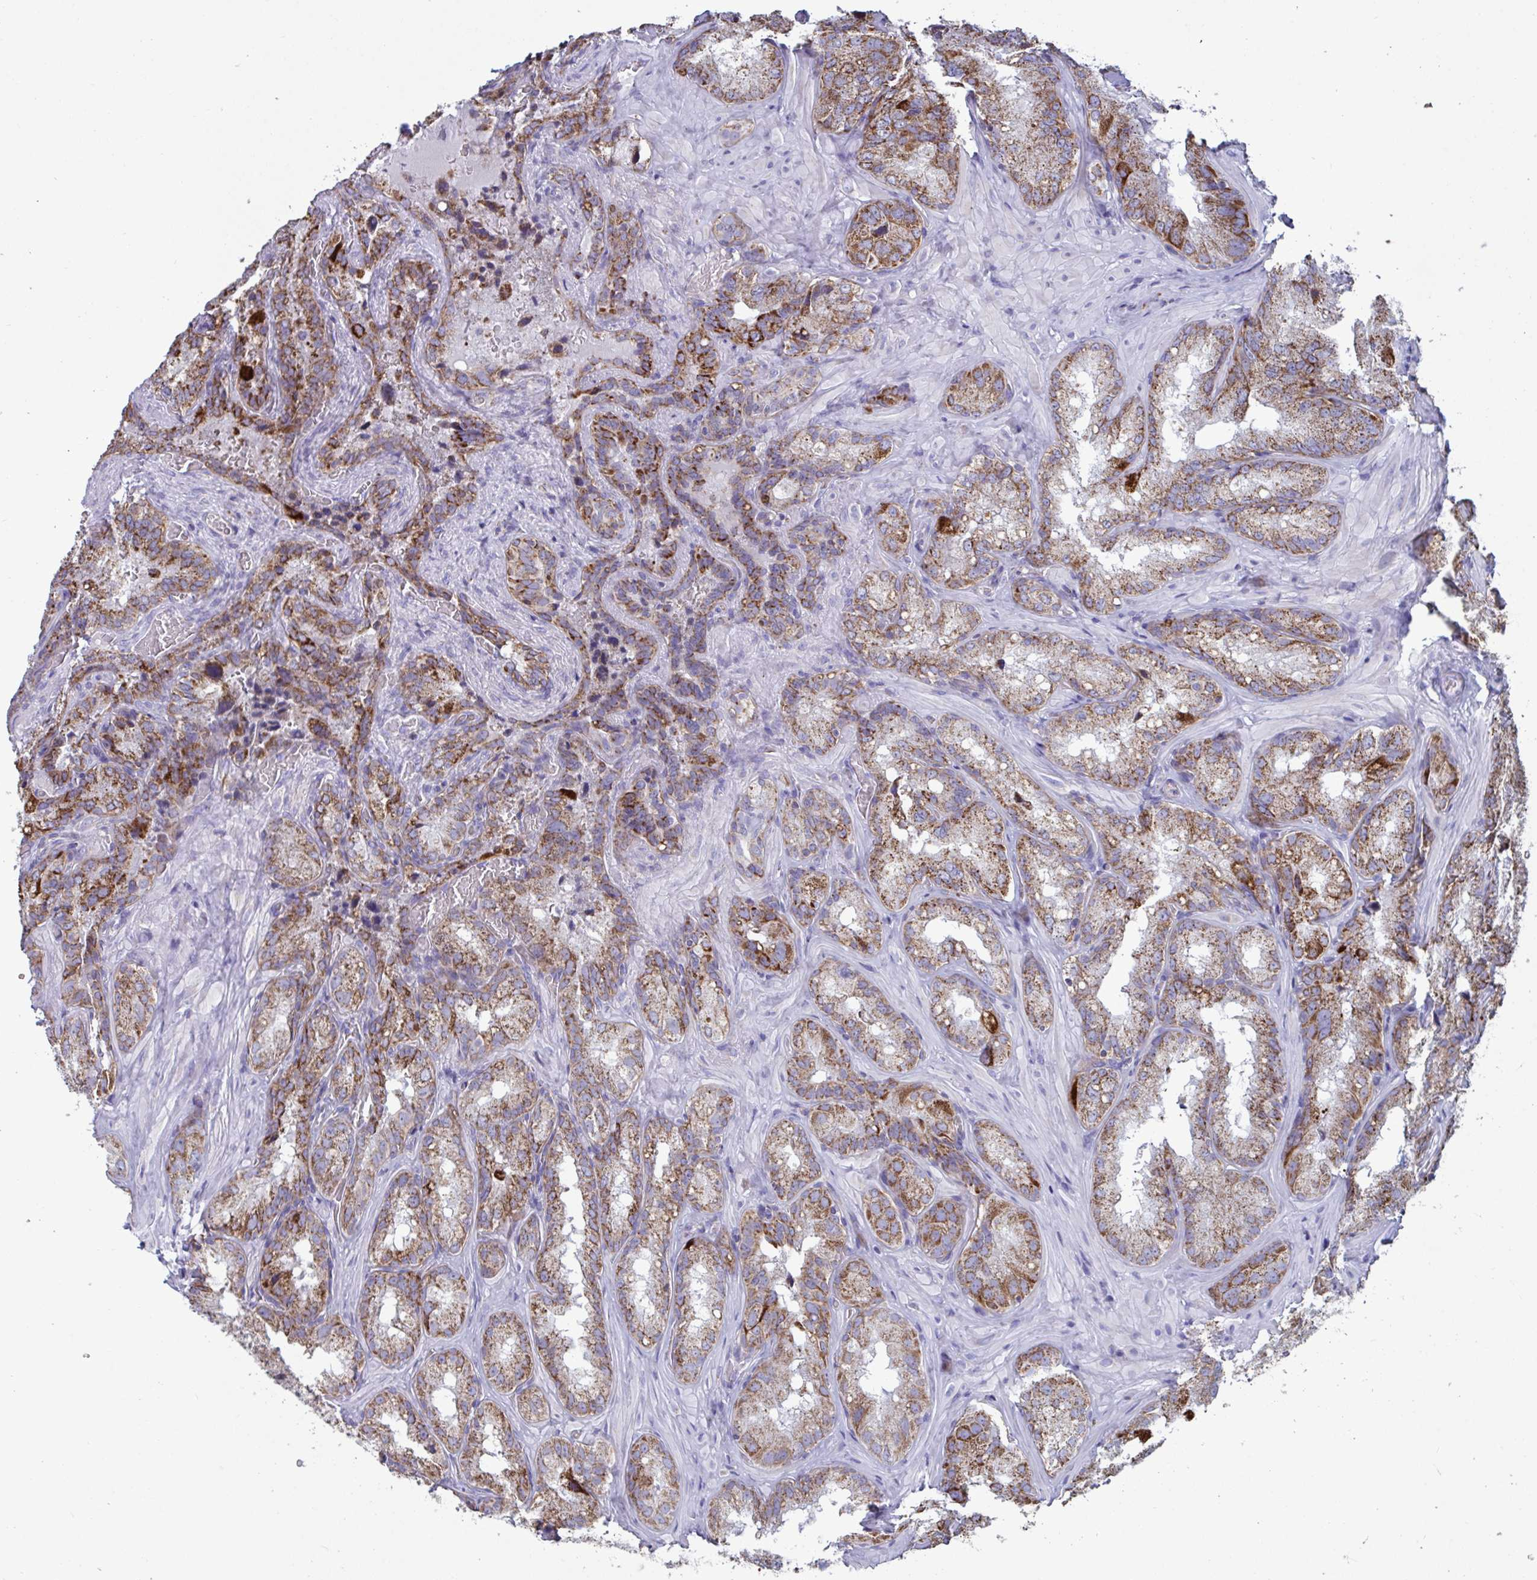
{"staining": {"intensity": "strong", "quantity": ">75%", "location": "cytoplasmic/membranous"}, "tissue": "seminal vesicle", "cell_type": "Glandular cells", "image_type": "normal", "snomed": [{"axis": "morphology", "description": "Normal tissue, NOS"}, {"axis": "topography", "description": "Seminal veicle"}], "caption": "IHC of normal seminal vesicle reveals high levels of strong cytoplasmic/membranous expression in about >75% of glandular cells.", "gene": "BCAT2", "patient": {"sex": "male", "age": 47}}